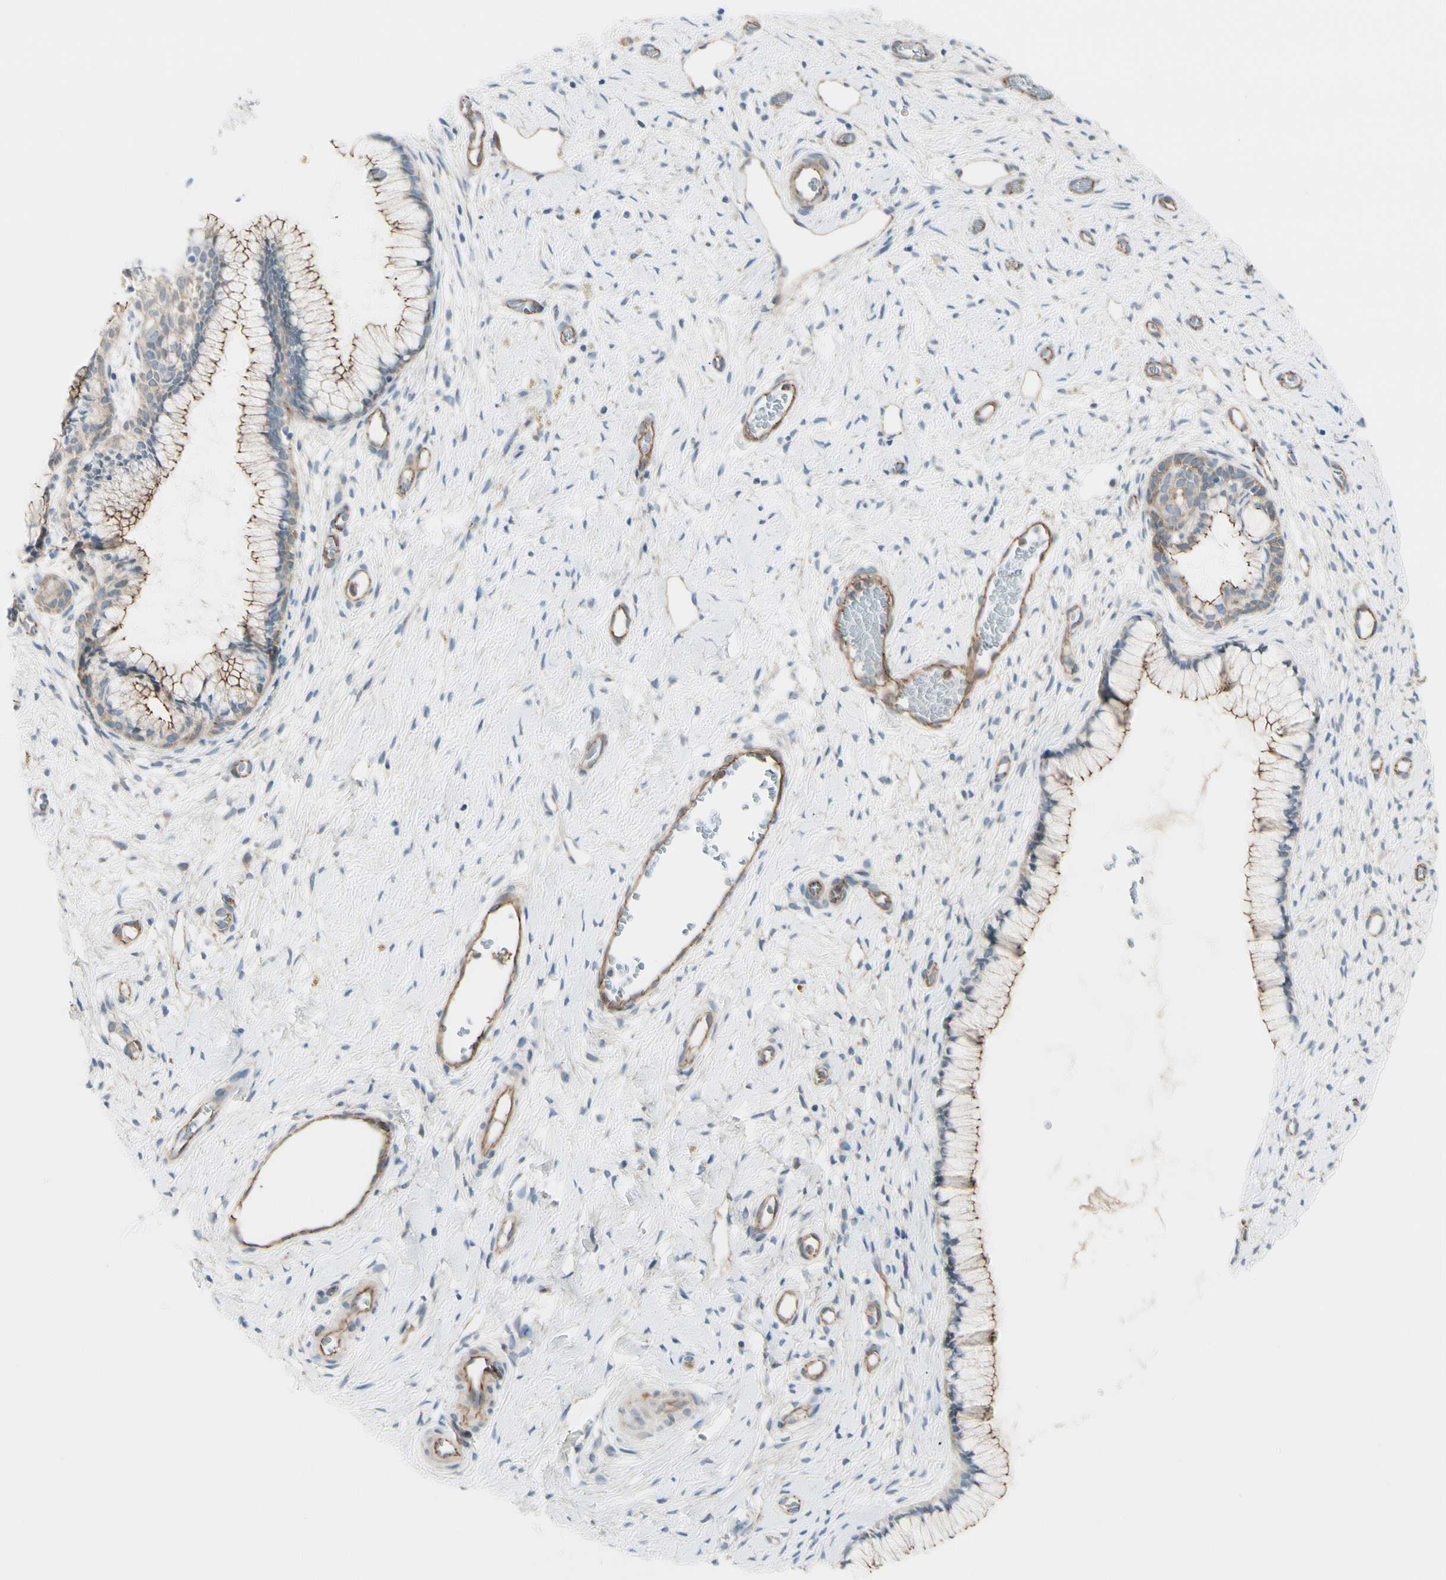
{"staining": {"intensity": "moderate", "quantity": "25%-75%", "location": "cytoplasmic/membranous"}, "tissue": "cervix", "cell_type": "Glandular cells", "image_type": "normal", "snomed": [{"axis": "morphology", "description": "Normal tissue, NOS"}, {"axis": "topography", "description": "Cervix"}], "caption": "Normal cervix demonstrates moderate cytoplasmic/membranous positivity in approximately 25%-75% of glandular cells.", "gene": "TJP1", "patient": {"sex": "female", "age": 65}}